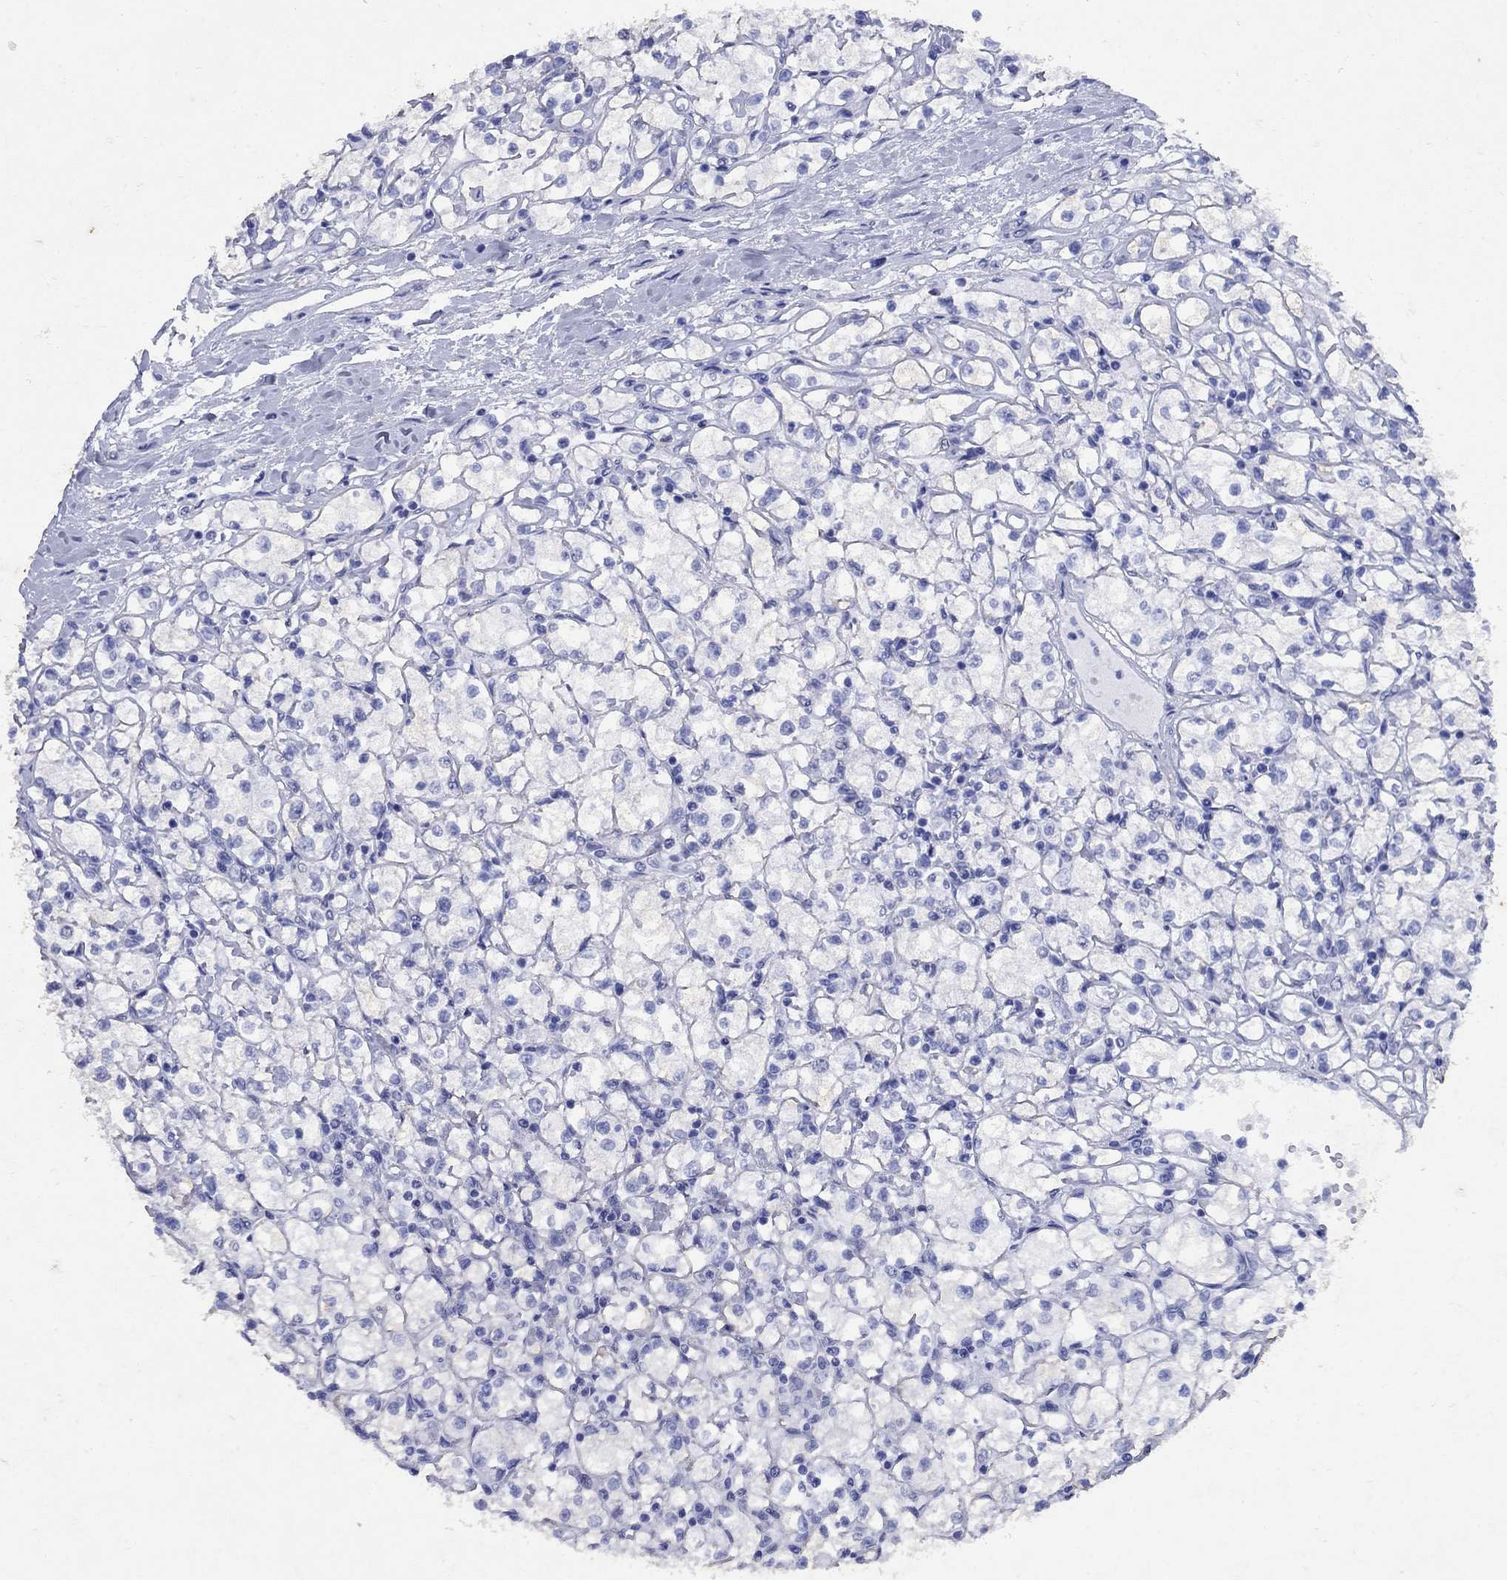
{"staining": {"intensity": "negative", "quantity": "none", "location": "none"}, "tissue": "renal cancer", "cell_type": "Tumor cells", "image_type": "cancer", "snomed": [{"axis": "morphology", "description": "Adenocarcinoma, NOS"}, {"axis": "topography", "description": "Kidney"}], "caption": "Immunohistochemical staining of human renal adenocarcinoma reveals no significant staining in tumor cells.", "gene": "CD1A", "patient": {"sex": "male", "age": 67}}